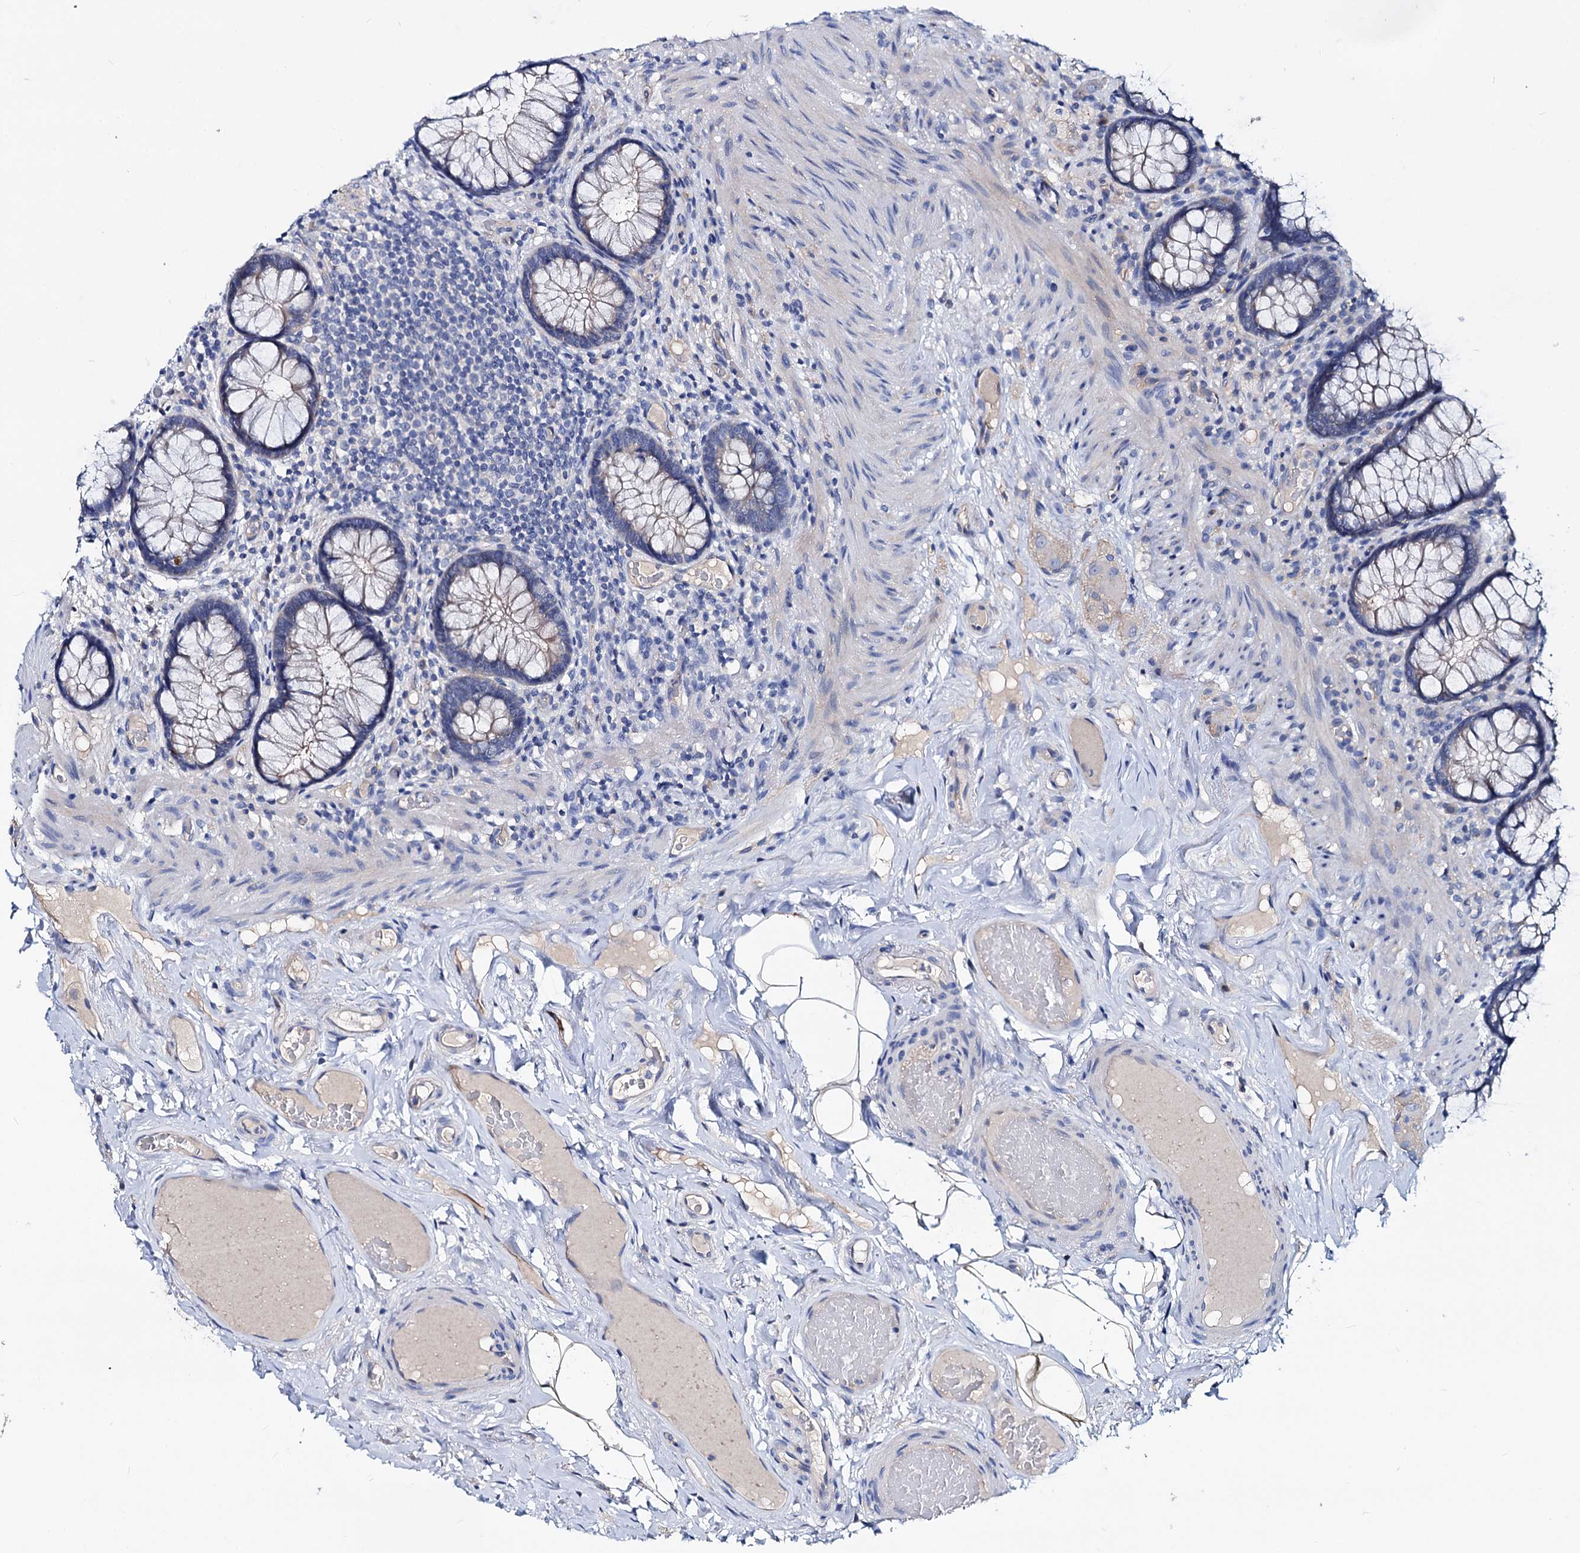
{"staining": {"intensity": "moderate", "quantity": "<25%", "location": "cytoplasmic/membranous"}, "tissue": "rectum", "cell_type": "Glandular cells", "image_type": "normal", "snomed": [{"axis": "morphology", "description": "Normal tissue, NOS"}, {"axis": "topography", "description": "Rectum"}], "caption": "High-magnification brightfield microscopy of unremarkable rectum stained with DAB (brown) and counterstained with hematoxylin (blue). glandular cells exhibit moderate cytoplasmic/membranous expression is seen in approximately<25% of cells.", "gene": "DYDC2", "patient": {"sex": "male", "age": 83}}